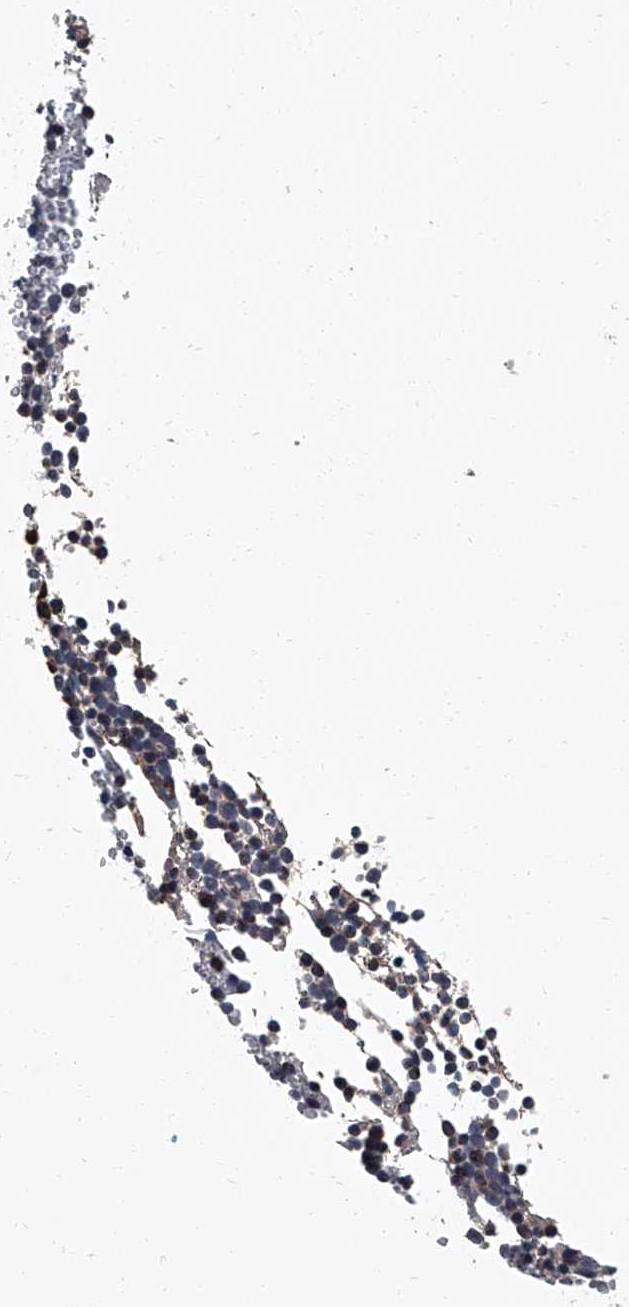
{"staining": {"intensity": "moderate", "quantity": "<25%", "location": "cytoplasmic/membranous"}, "tissue": "bone marrow", "cell_type": "Hematopoietic cells", "image_type": "normal", "snomed": [{"axis": "morphology", "description": "Normal tissue, NOS"}, {"axis": "topography", "description": "Bone marrow"}], "caption": "This image displays immunohistochemistry staining of normal bone marrow, with low moderate cytoplasmic/membranous expression in about <25% of hematopoietic cells.", "gene": "SIRT4", "patient": {"sex": "female", "age": 67}}